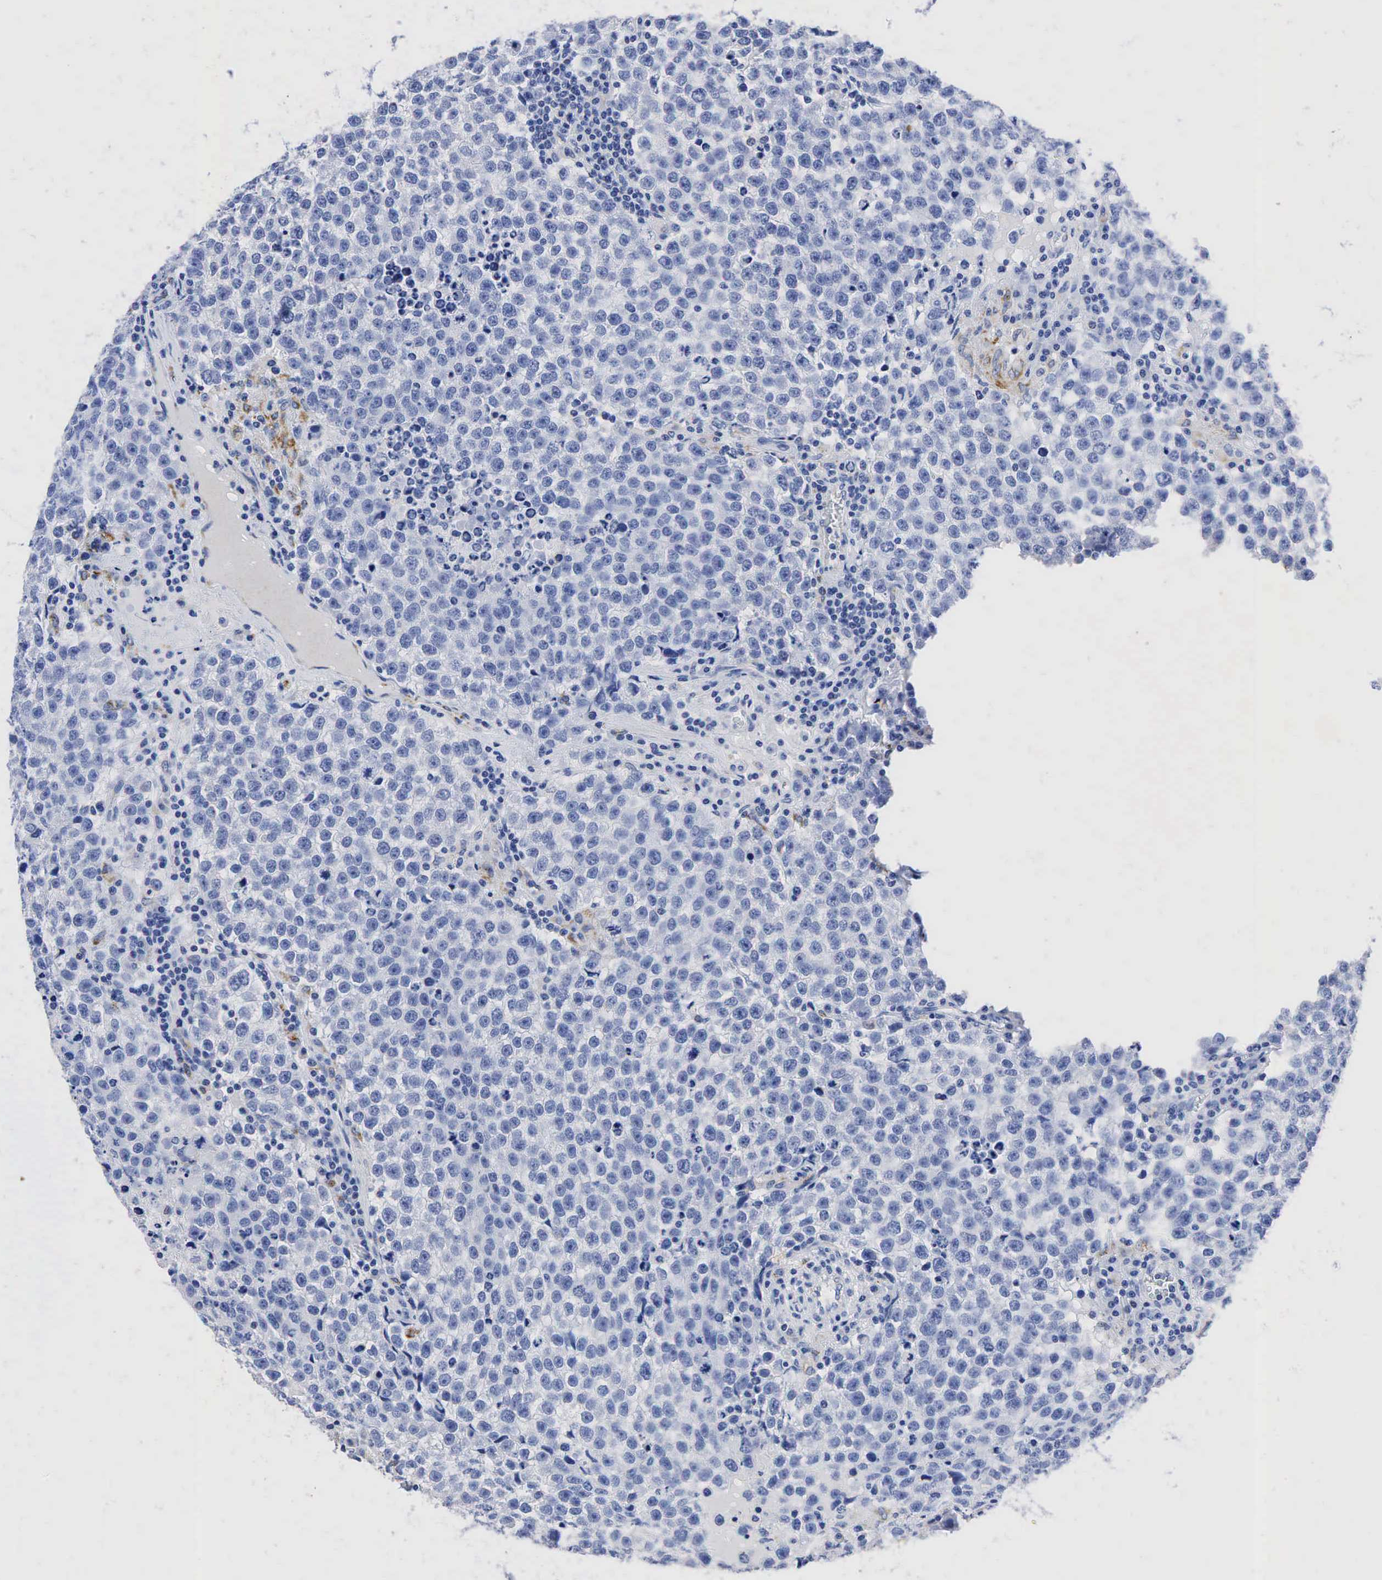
{"staining": {"intensity": "negative", "quantity": "none", "location": "none"}, "tissue": "testis cancer", "cell_type": "Tumor cells", "image_type": "cancer", "snomed": [{"axis": "morphology", "description": "Seminoma, NOS"}, {"axis": "topography", "description": "Testis"}], "caption": "Tumor cells show no significant protein expression in seminoma (testis).", "gene": "SYP", "patient": {"sex": "male", "age": 36}}